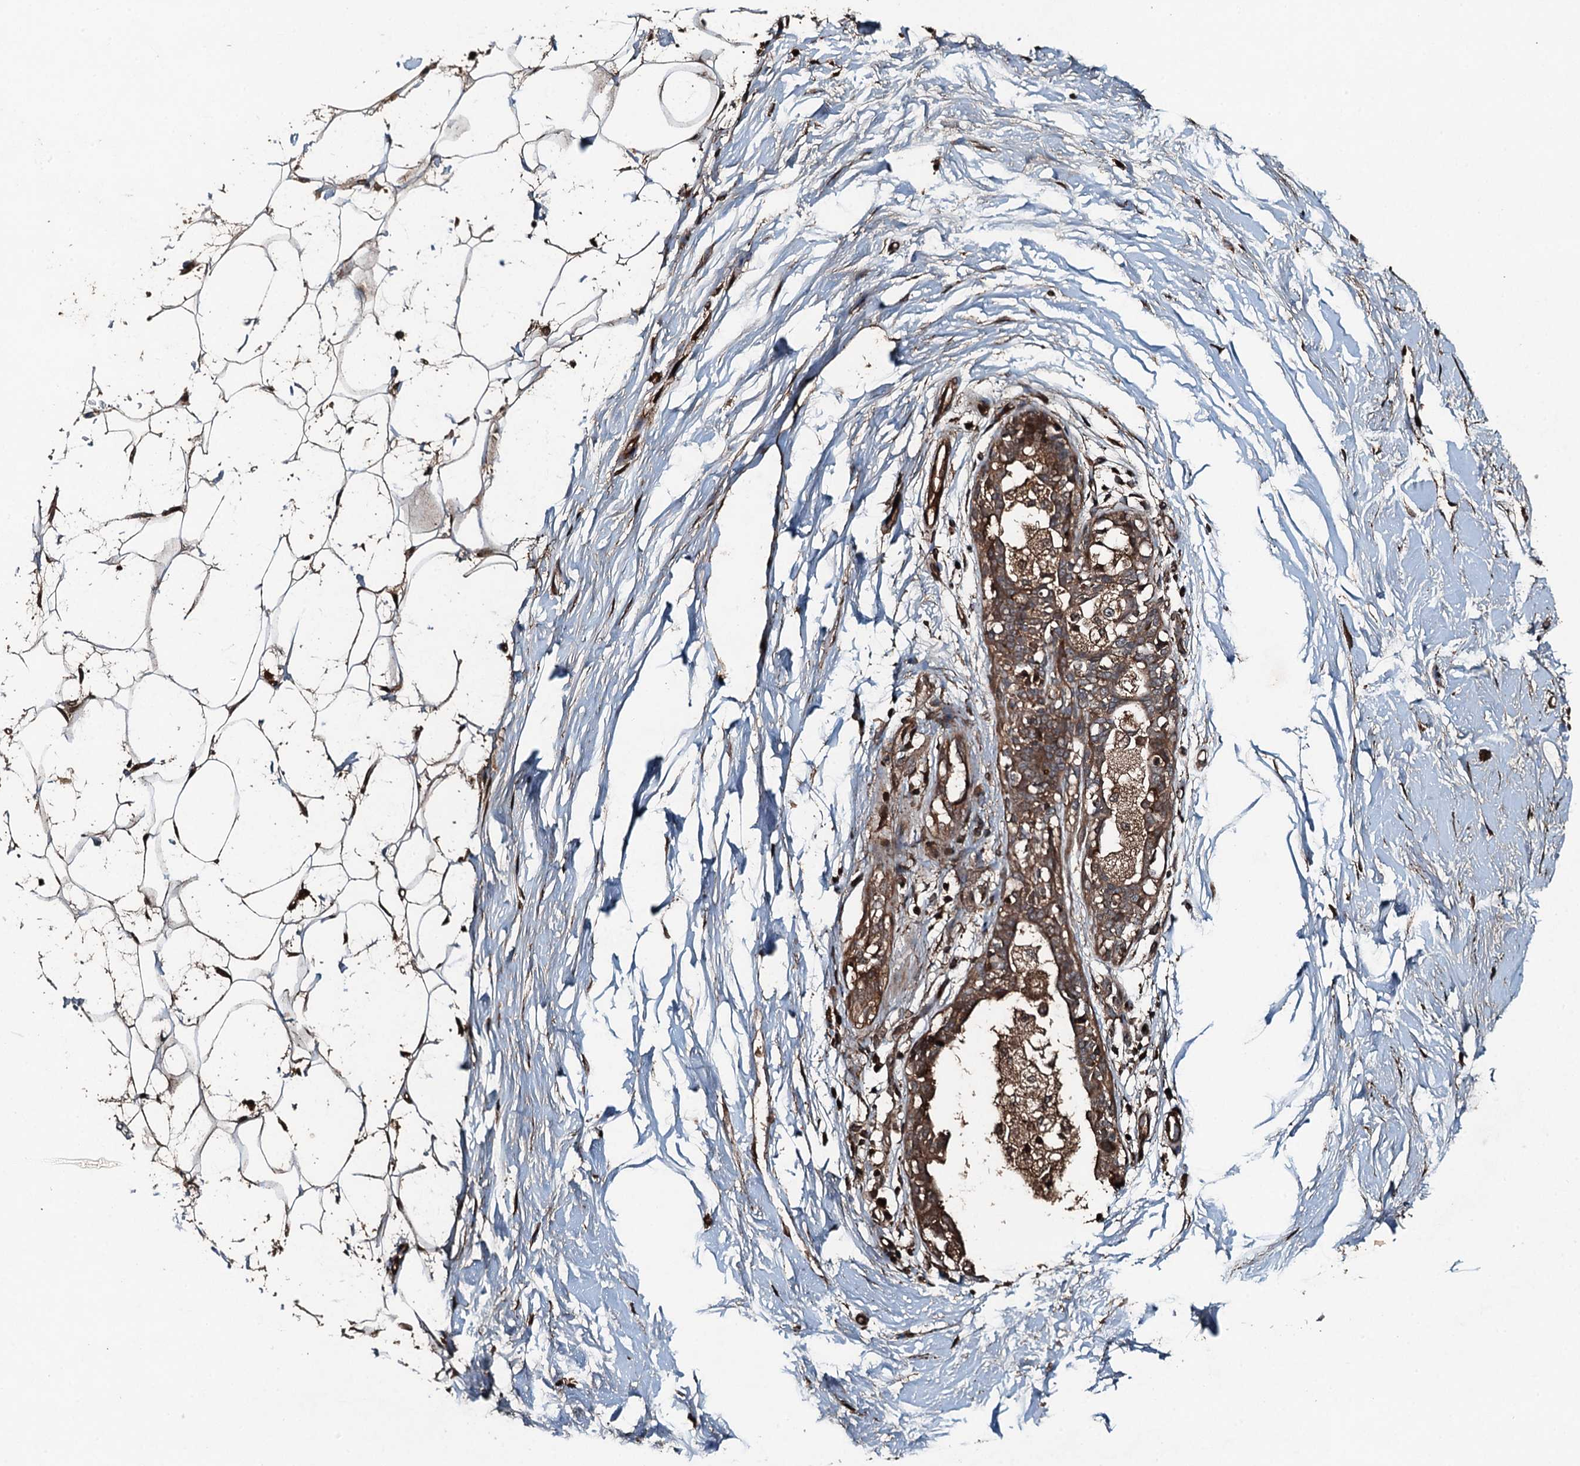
{"staining": {"intensity": "moderate", "quantity": ">75%", "location": "cytoplasmic/membranous,nuclear"}, "tissue": "adipose tissue", "cell_type": "Adipocytes", "image_type": "normal", "snomed": [{"axis": "morphology", "description": "Normal tissue, NOS"}, {"axis": "topography", "description": "Breast"}], "caption": "Protein expression analysis of benign human adipose tissue reveals moderate cytoplasmic/membranous,nuclear positivity in approximately >75% of adipocytes.", "gene": "TCTN1", "patient": {"sex": "female", "age": 26}}